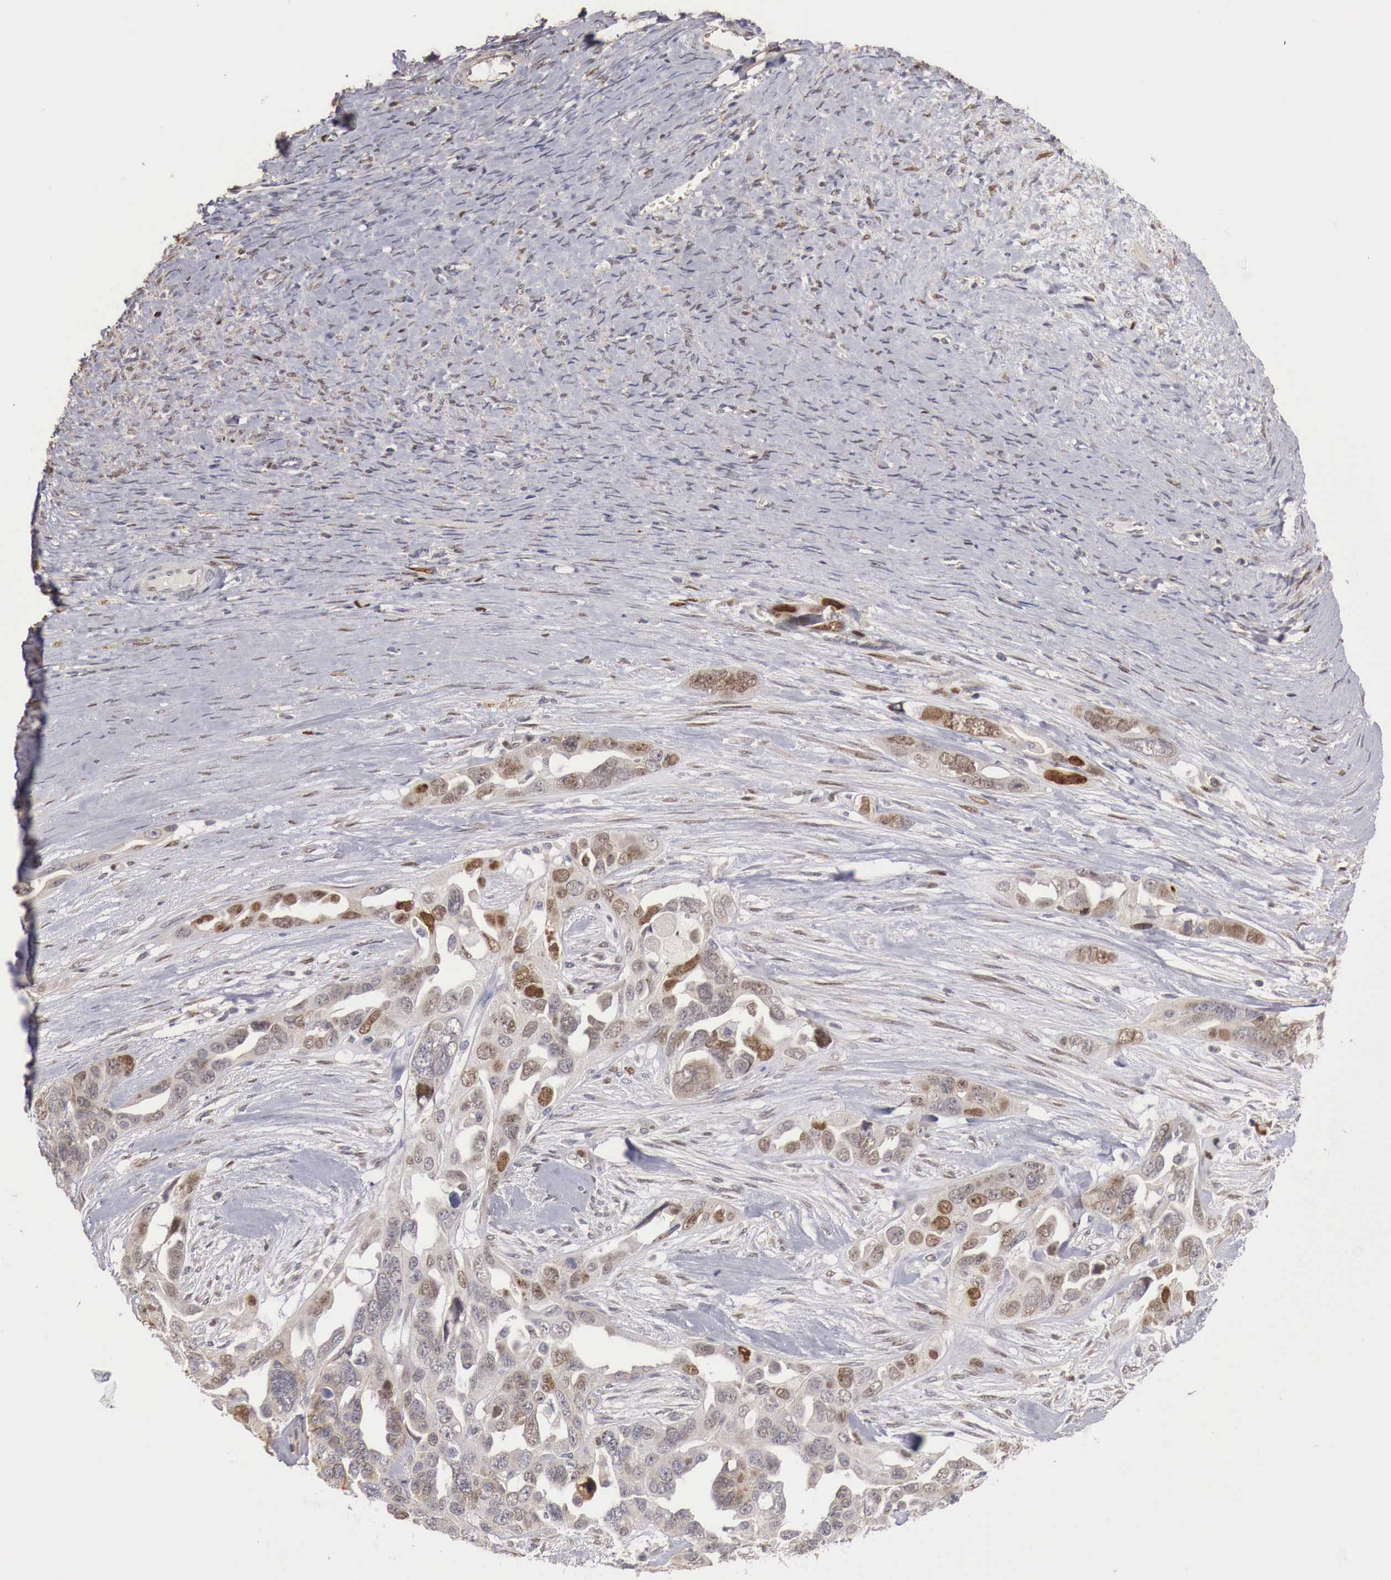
{"staining": {"intensity": "moderate", "quantity": "25%-75%", "location": "nuclear"}, "tissue": "ovarian cancer", "cell_type": "Tumor cells", "image_type": "cancer", "snomed": [{"axis": "morphology", "description": "Cystadenocarcinoma, serous, NOS"}, {"axis": "topography", "description": "Ovary"}], "caption": "Immunohistochemical staining of ovarian cancer (serous cystadenocarcinoma) demonstrates medium levels of moderate nuclear protein positivity in about 25%-75% of tumor cells.", "gene": "KHDRBS2", "patient": {"sex": "female", "age": 63}}